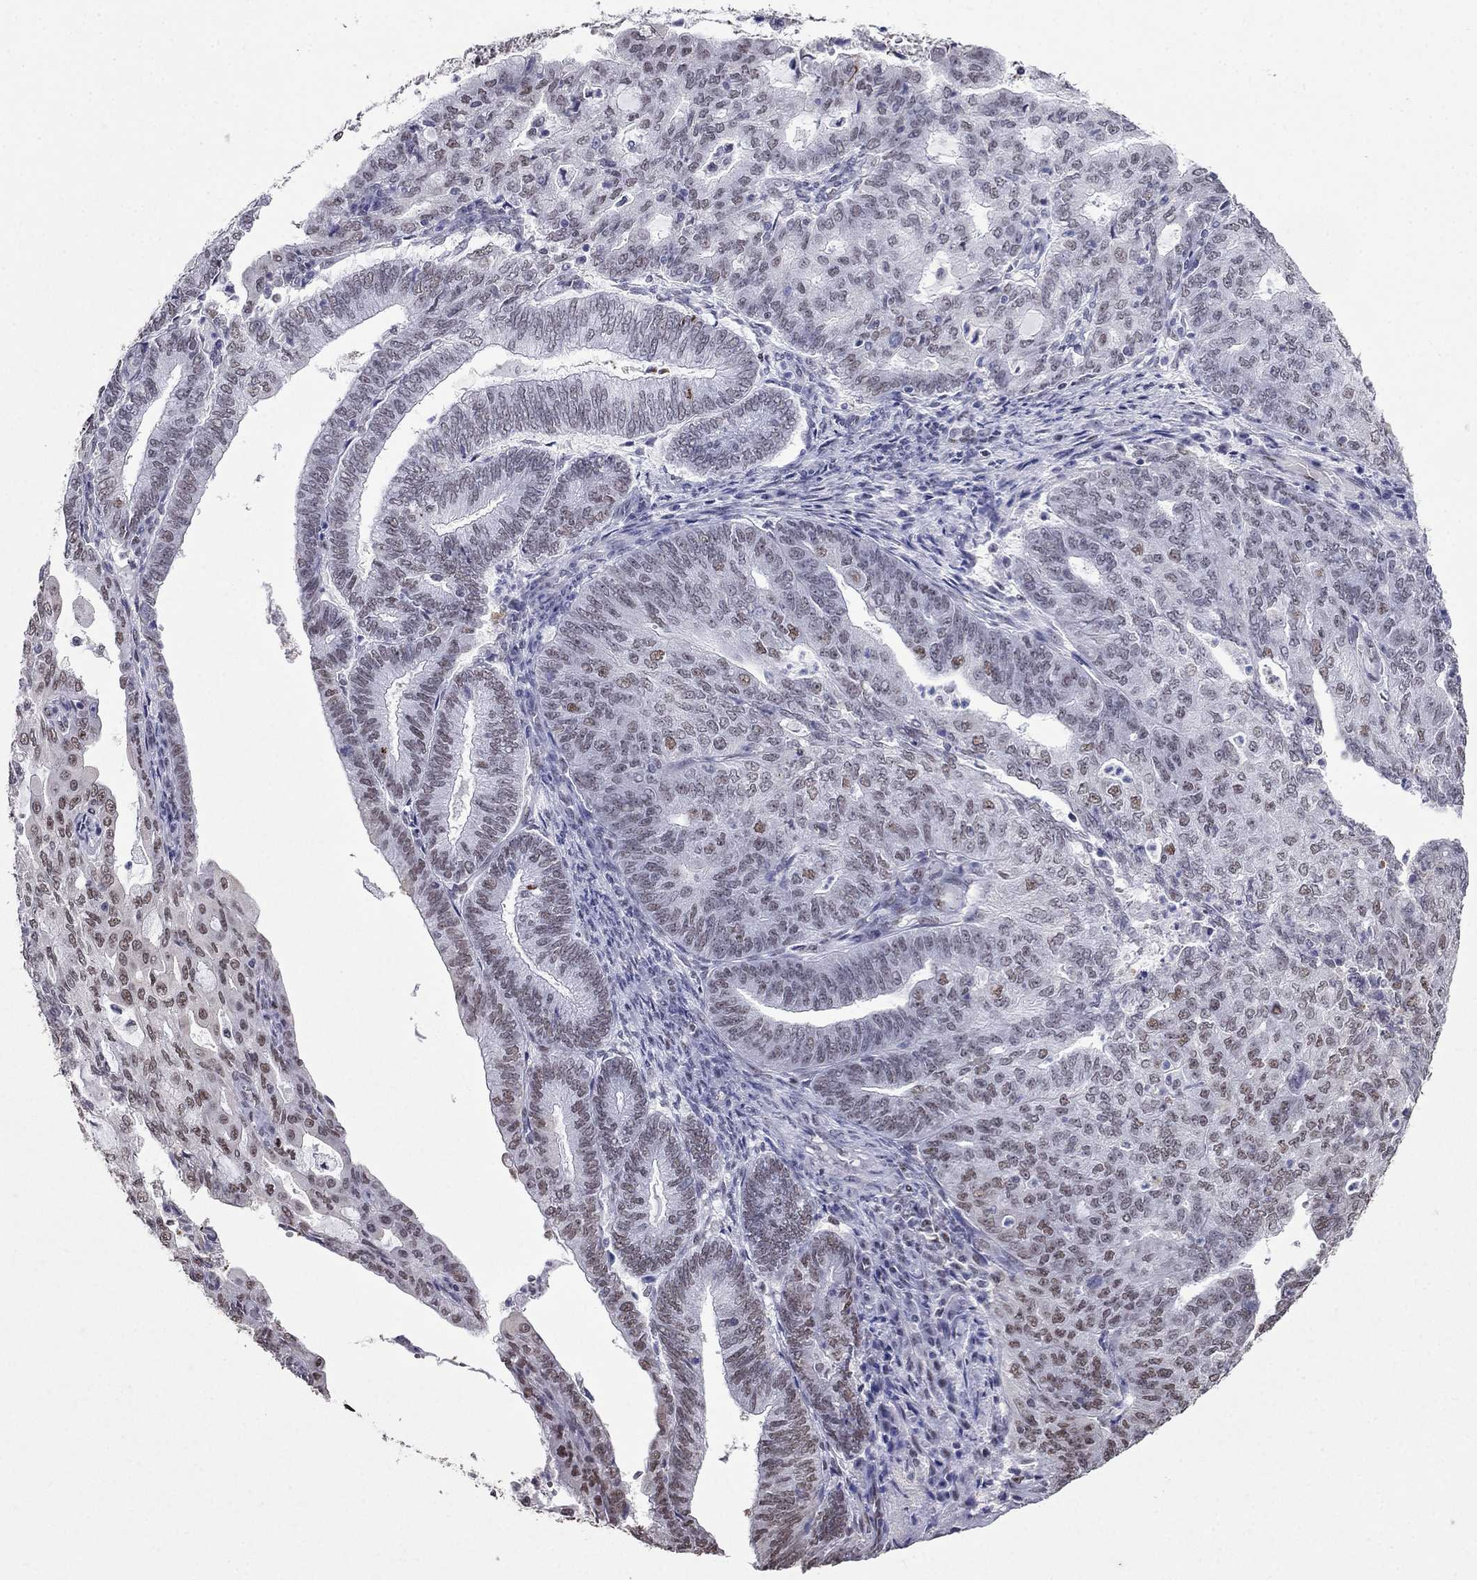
{"staining": {"intensity": "weak", "quantity": "25%-75%", "location": "nuclear"}, "tissue": "endometrial cancer", "cell_type": "Tumor cells", "image_type": "cancer", "snomed": [{"axis": "morphology", "description": "Adenocarcinoma, NOS"}, {"axis": "topography", "description": "Endometrium"}], "caption": "Protein expression analysis of human endometrial adenocarcinoma reveals weak nuclear staining in about 25%-75% of tumor cells.", "gene": "PPM1G", "patient": {"sex": "female", "age": 82}}